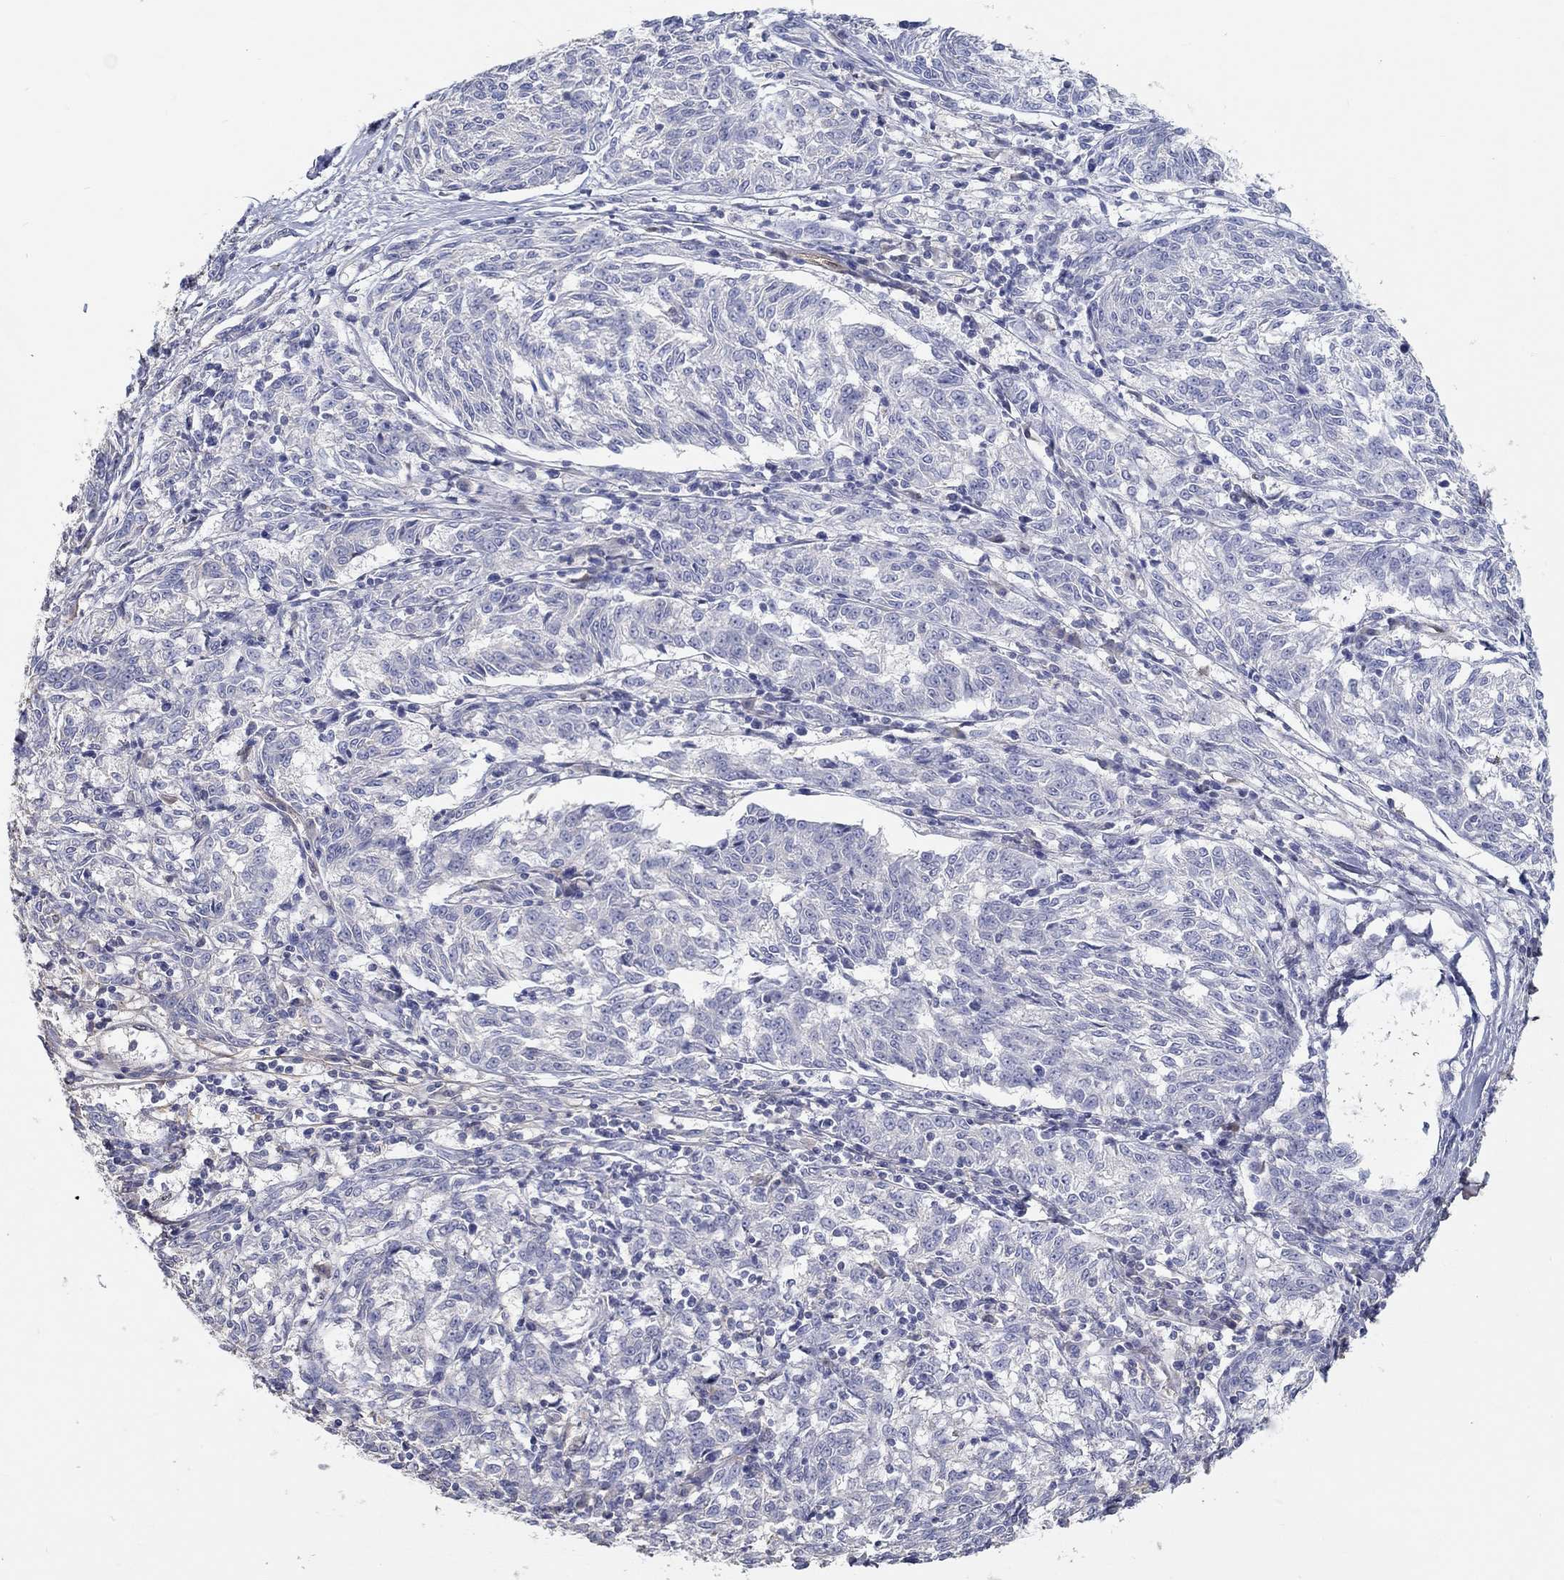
{"staining": {"intensity": "negative", "quantity": "none", "location": "none"}, "tissue": "melanoma", "cell_type": "Tumor cells", "image_type": "cancer", "snomed": [{"axis": "morphology", "description": "Malignant melanoma, NOS"}, {"axis": "topography", "description": "Skin"}], "caption": "Melanoma stained for a protein using immunohistochemistry (IHC) demonstrates no expression tumor cells.", "gene": "FGF2", "patient": {"sex": "female", "age": 72}}